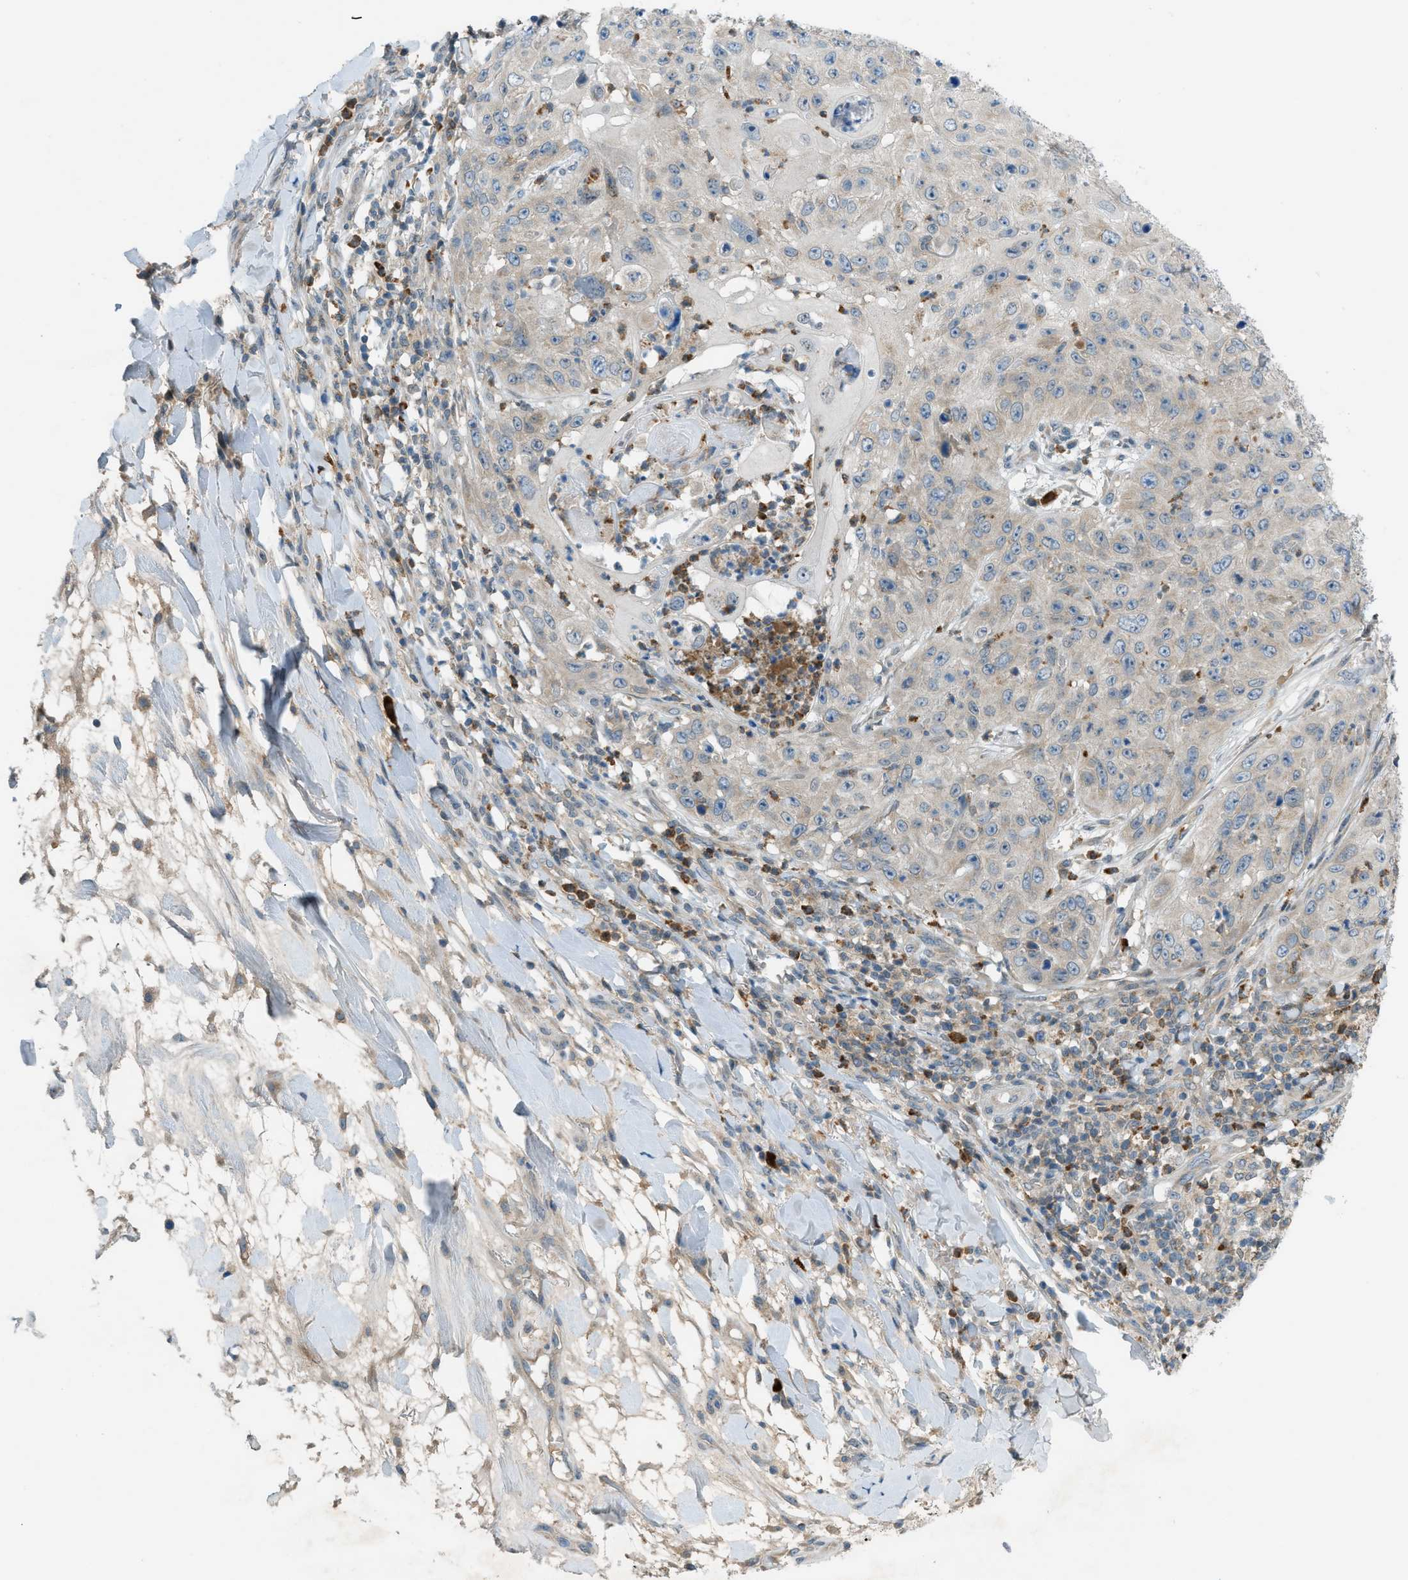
{"staining": {"intensity": "negative", "quantity": "none", "location": "none"}, "tissue": "skin cancer", "cell_type": "Tumor cells", "image_type": "cancer", "snomed": [{"axis": "morphology", "description": "Squamous cell carcinoma, NOS"}, {"axis": "topography", "description": "Skin"}], "caption": "A photomicrograph of human skin squamous cell carcinoma is negative for staining in tumor cells.", "gene": "DYRK1A", "patient": {"sex": "female", "age": 80}}